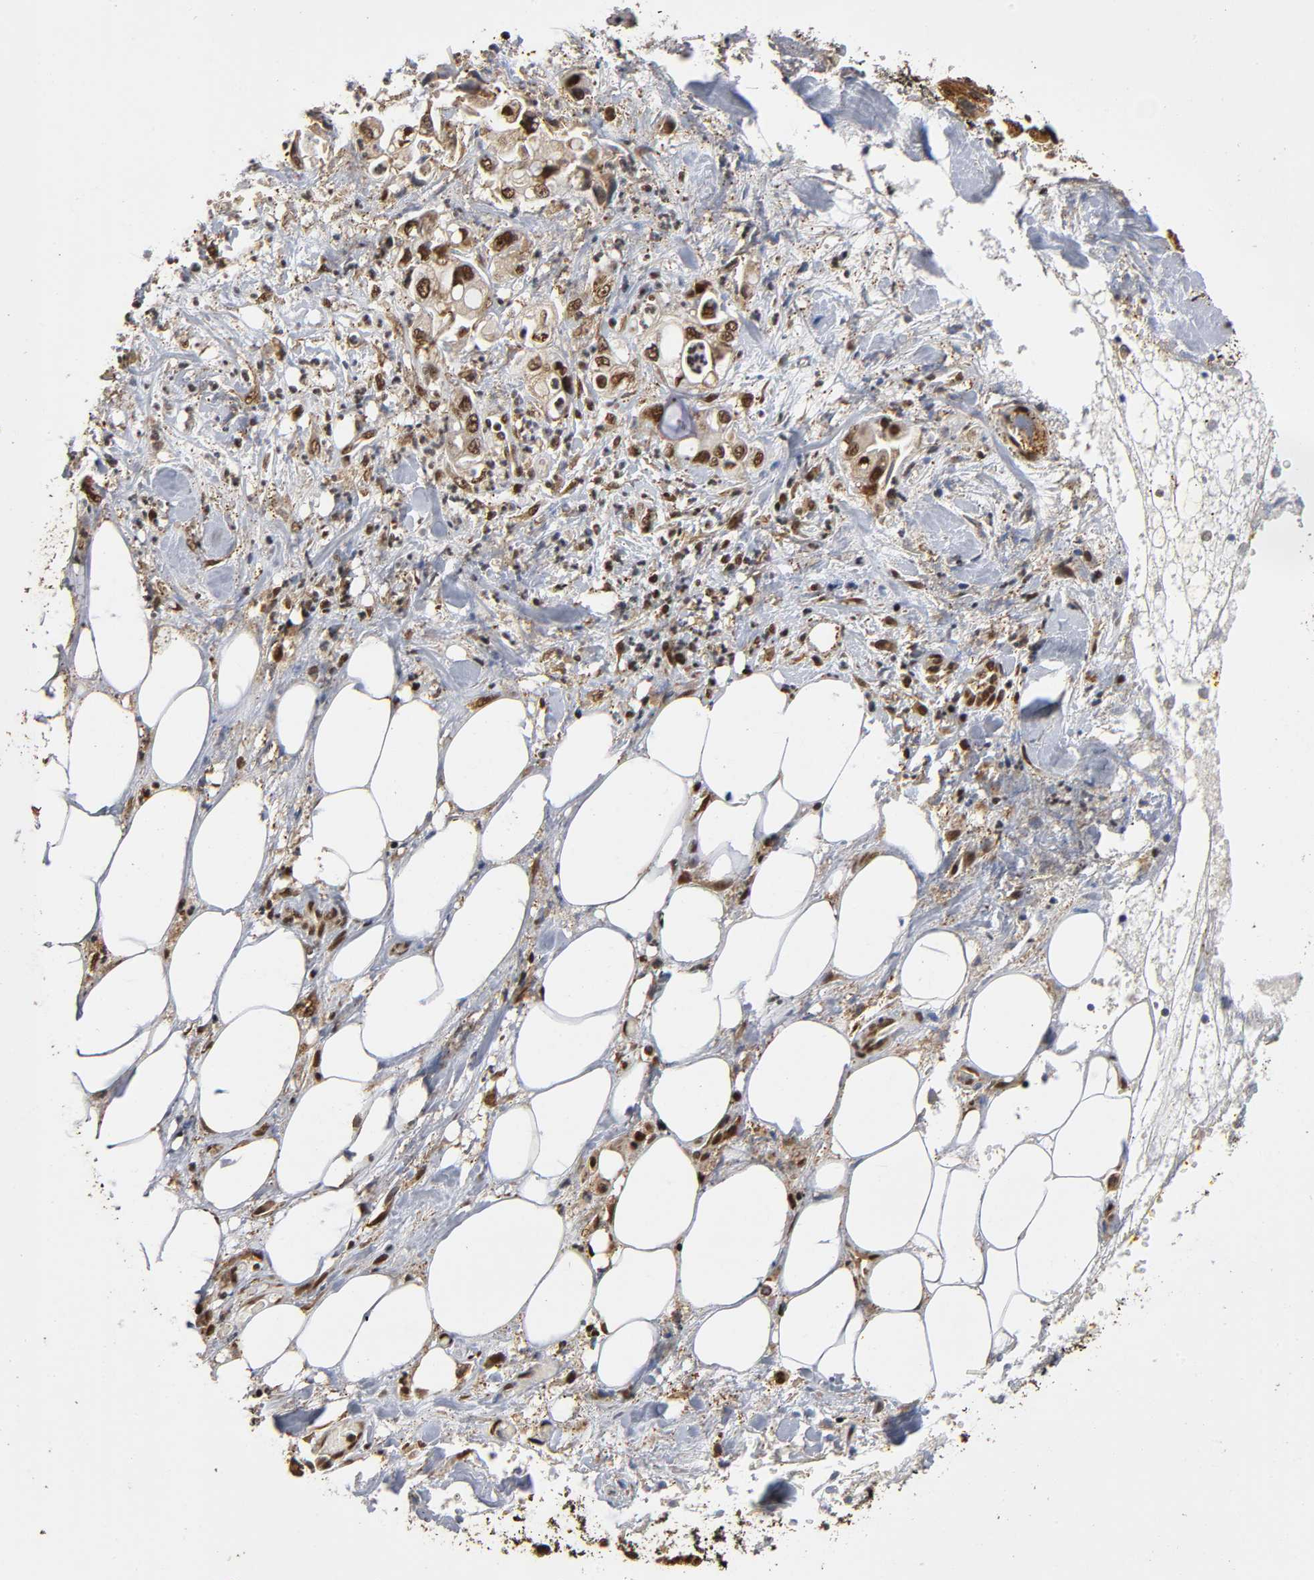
{"staining": {"intensity": "strong", "quantity": ">75%", "location": "cytoplasmic/membranous,nuclear"}, "tissue": "pancreatic cancer", "cell_type": "Tumor cells", "image_type": "cancer", "snomed": [{"axis": "morphology", "description": "Adenocarcinoma, NOS"}, {"axis": "topography", "description": "Pancreas"}], "caption": "Human pancreatic cancer stained with a protein marker demonstrates strong staining in tumor cells.", "gene": "RNF122", "patient": {"sex": "male", "age": 70}}